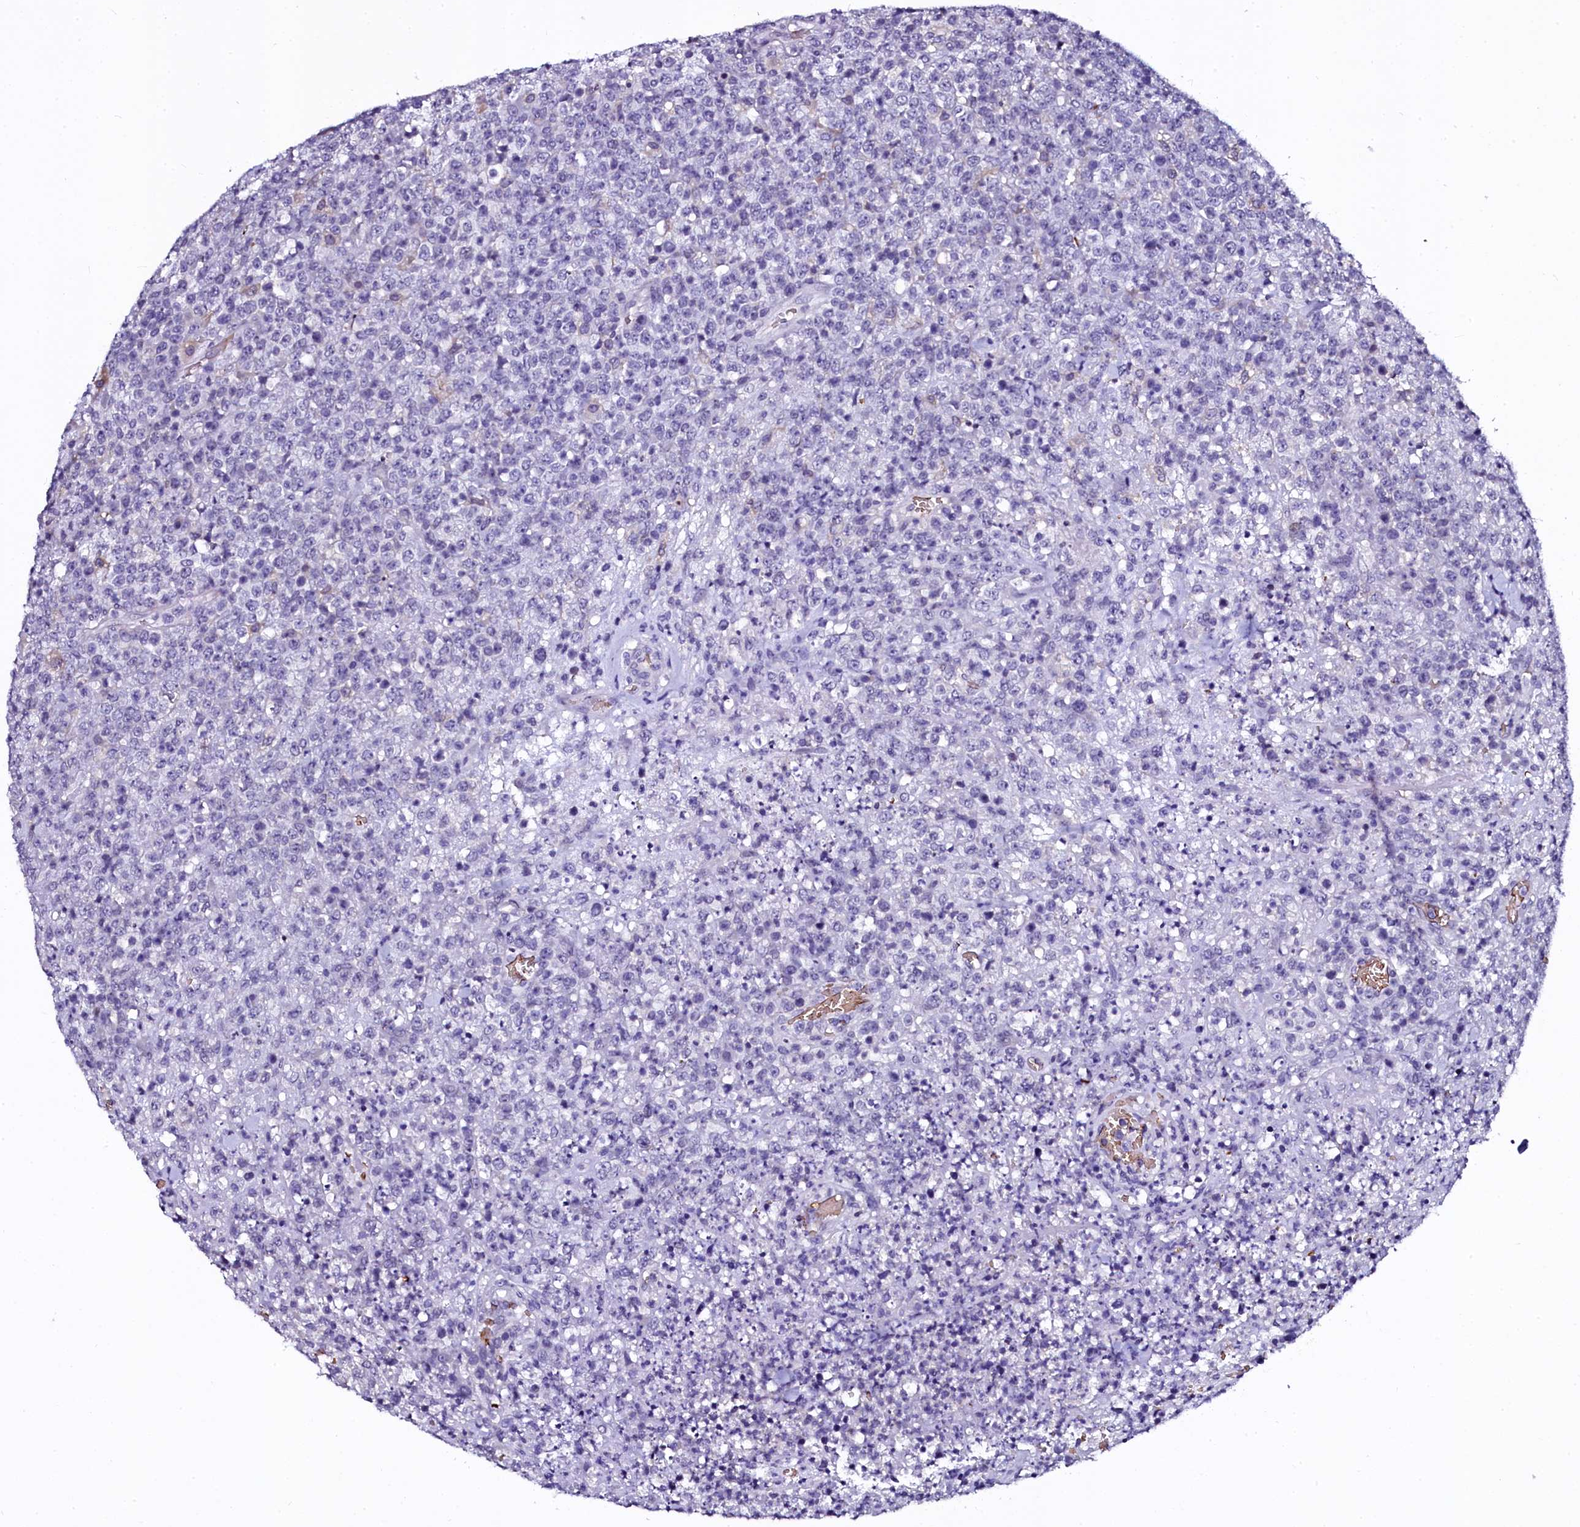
{"staining": {"intensity": "negative", "quantity": "none", "location": "none"}, "tissue": "lymphoma", "cell_type": "Tumor cells", "image_type": "cancer", "snomed": [{"axis": "morphology", "description": "Malignant lymphoma, non-Hodgkin's type, High grade"}, {"axis": "topography", "description": "Colon"}], "caption": "Lymphoma was stained to show a protein in brown. There is no significant expression in tumor cells. (Stains: DAB immunohistochemistry with hematoxylin counter stain, Microscopy: brightfield microscopy at high magnification).", "gene": "CTDSPL2", "patient": {"sex": "female", "age": 53}}